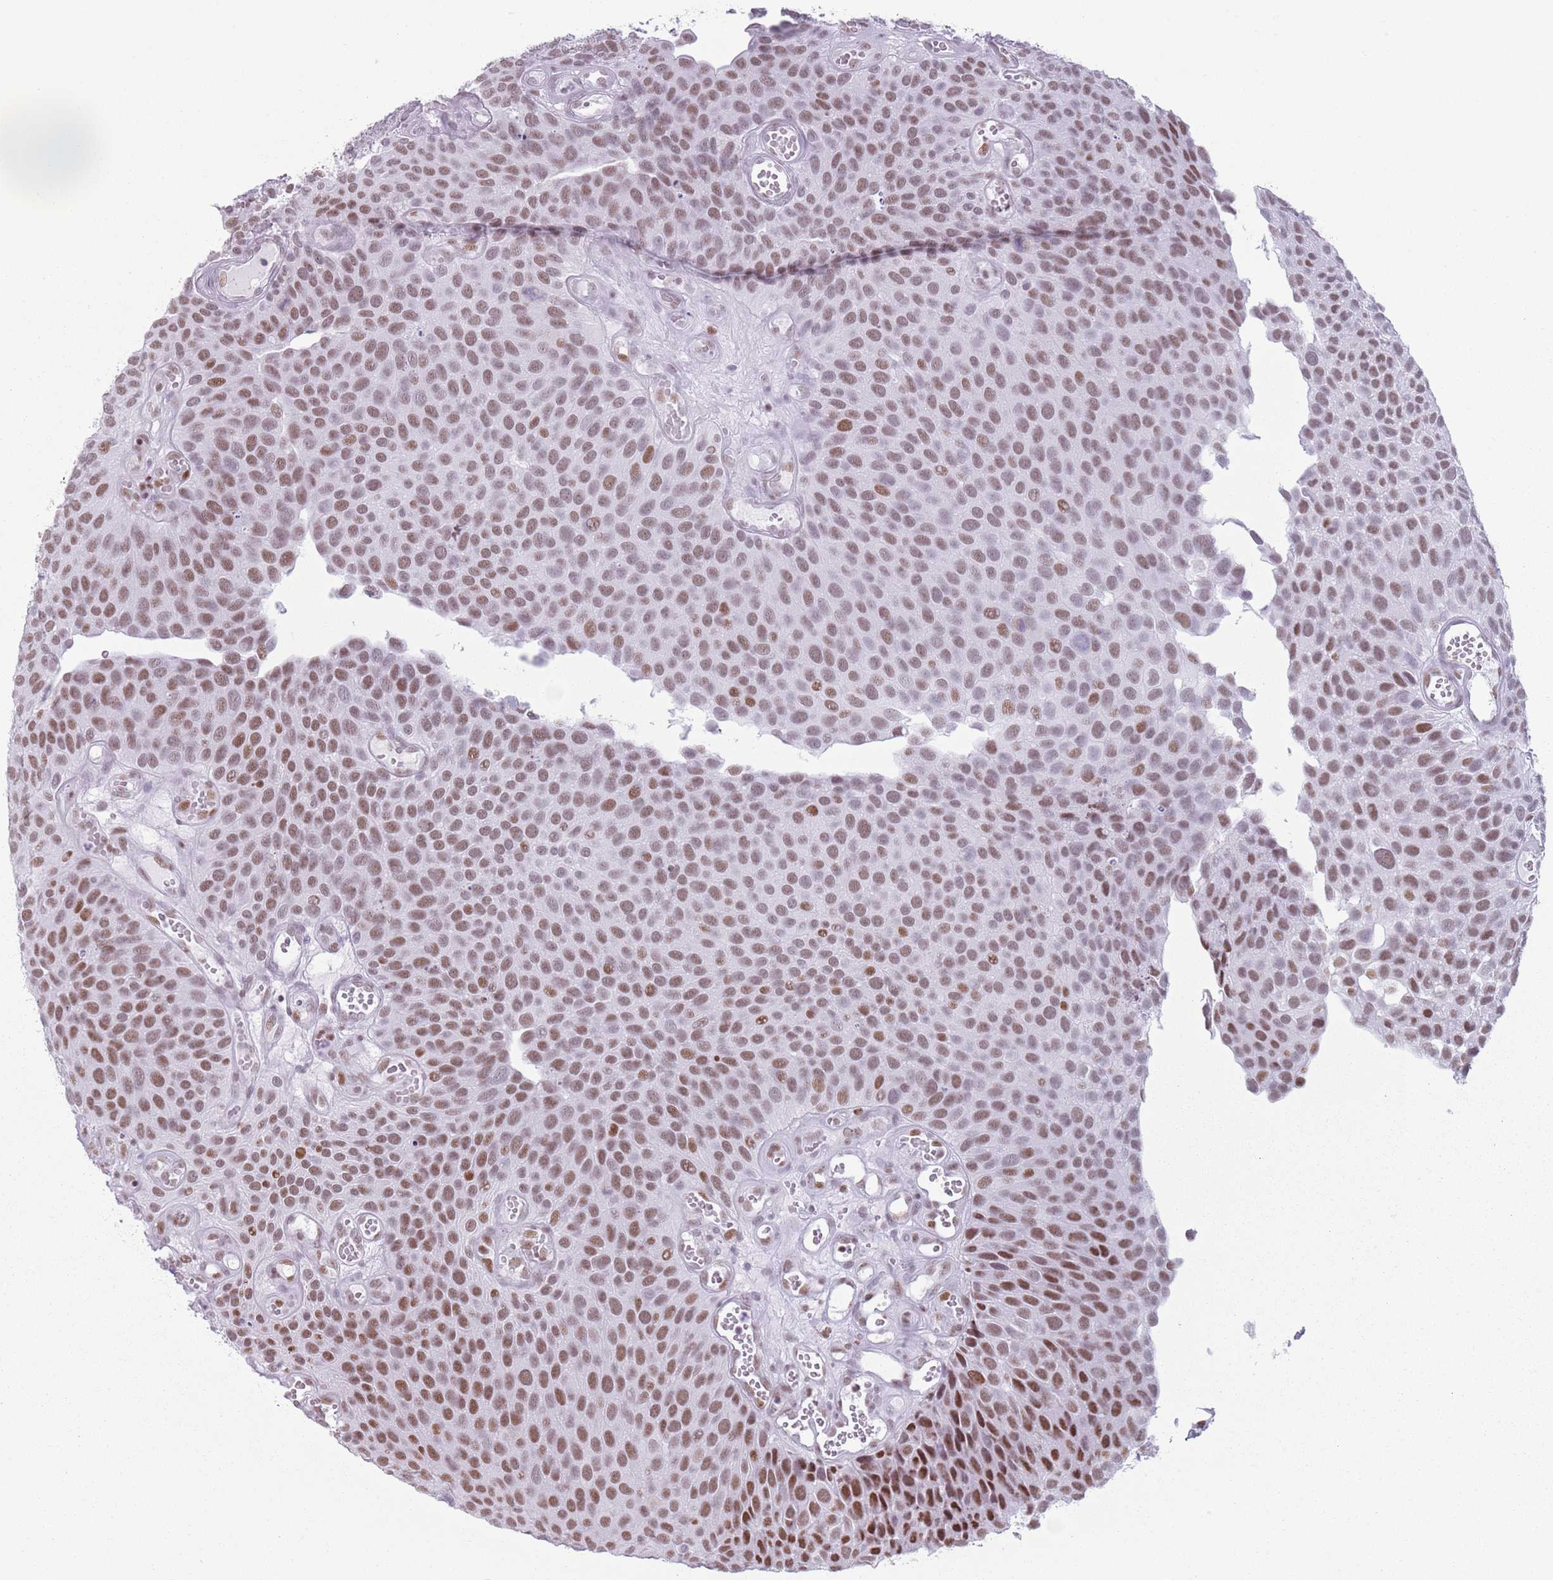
{"staining": {"intensity": "moderate", "quantity": ">75%", "location": "nuclear"}, "tissue": "urothelial cancer", "cell_type": "Tumor cells", "image_type": "cancer", "snomed": [{"axis": "morphology", "description": "Urothelial carcinoma, Low grade"}, {"axis": "topography", "description": "Urinary bladder"}], "caption": "Moderate nuclear positivity is identified in approximately >75% of tumor cells in low-grade urothelial carcinoma. (Brightfield microscopy of DAB IHC at high magnification).", "gene": "FAM104B", "patient": {"sex": "male", "age": 89}}